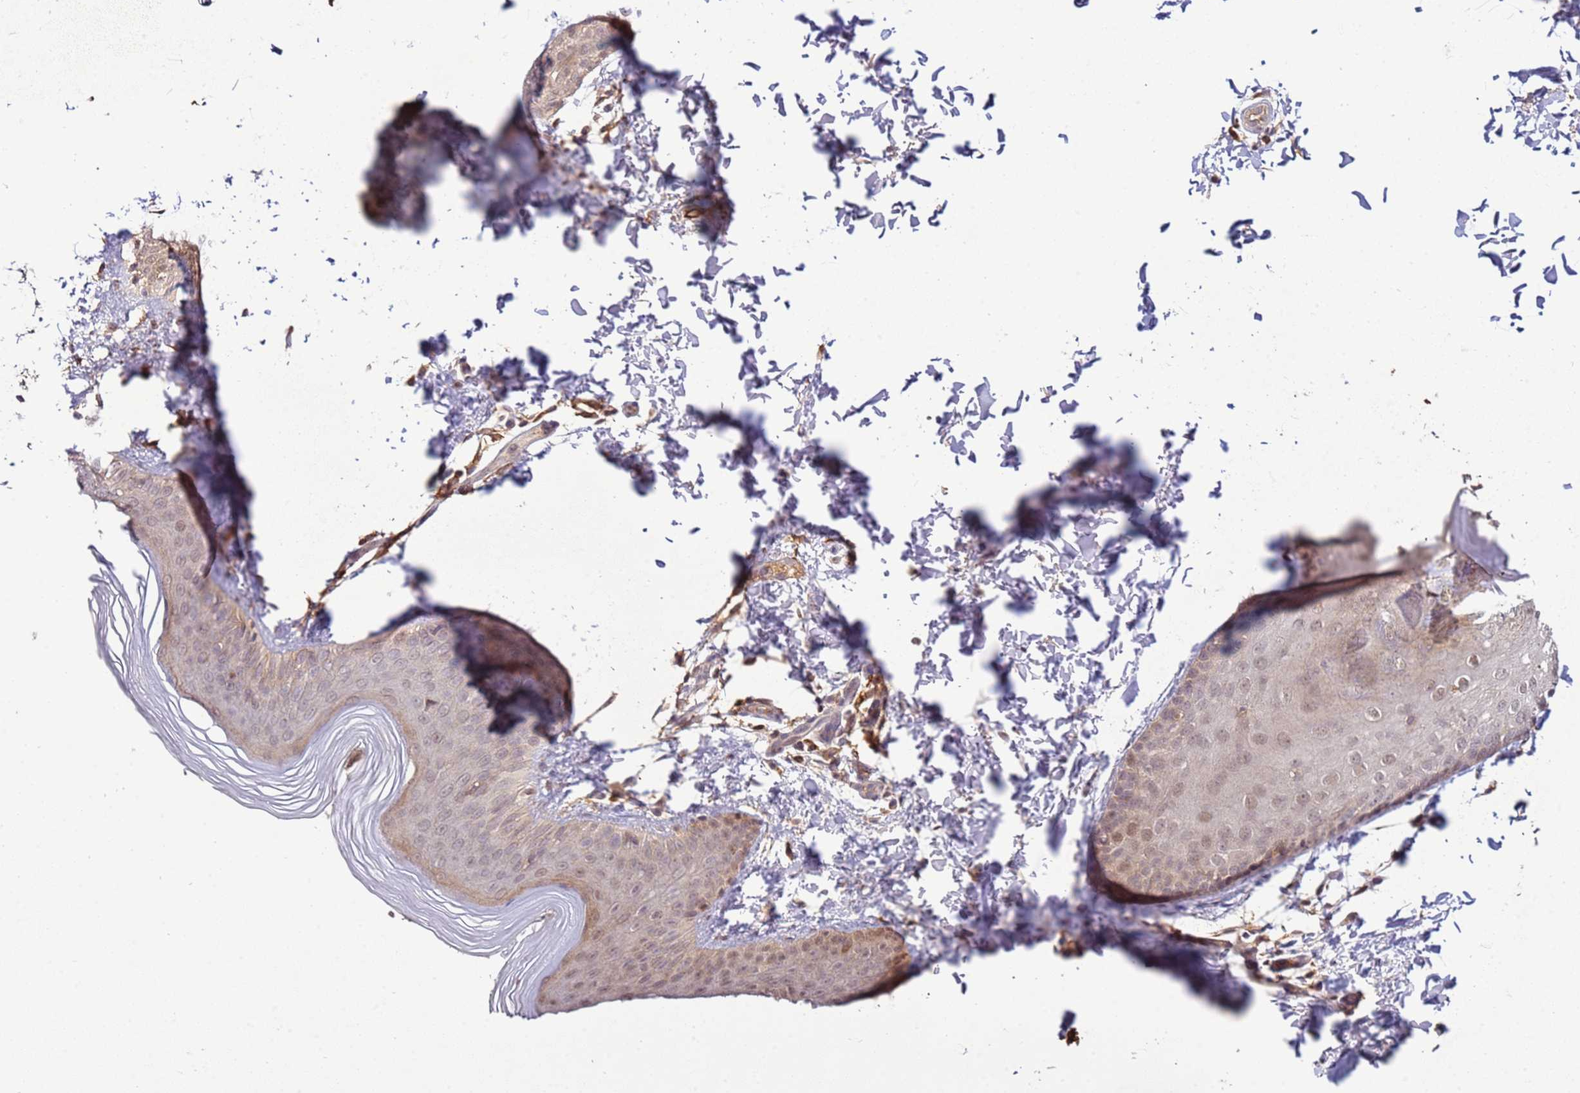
{"staining": {"intensity": "weak", "quantity": "25%-75%", "location": "cytoplasmic/membranous,nuclear"}, "tissue": "skin", "cell_type": "Epidermal cells", "image_type": "normal", "snomed": [{"axis": "morphology", "description": "Normal tissue, NOS"}, {"axis": "morphology", "description": "Inflammation, NOS"}, {"axis": "topography", "description": "Soft tissue"}, {"axis": "topography", "description": "Anal"}], "caption": "Immunohistochemical staining of benign skin exhibits 25%-75% levels of weak cytoplasmic/membranous,nuclear protein expression in approximately 25%-75% of epidermal cells.", "gene": "ZNF624", "patient": {"sex": "female", "age": 15}}